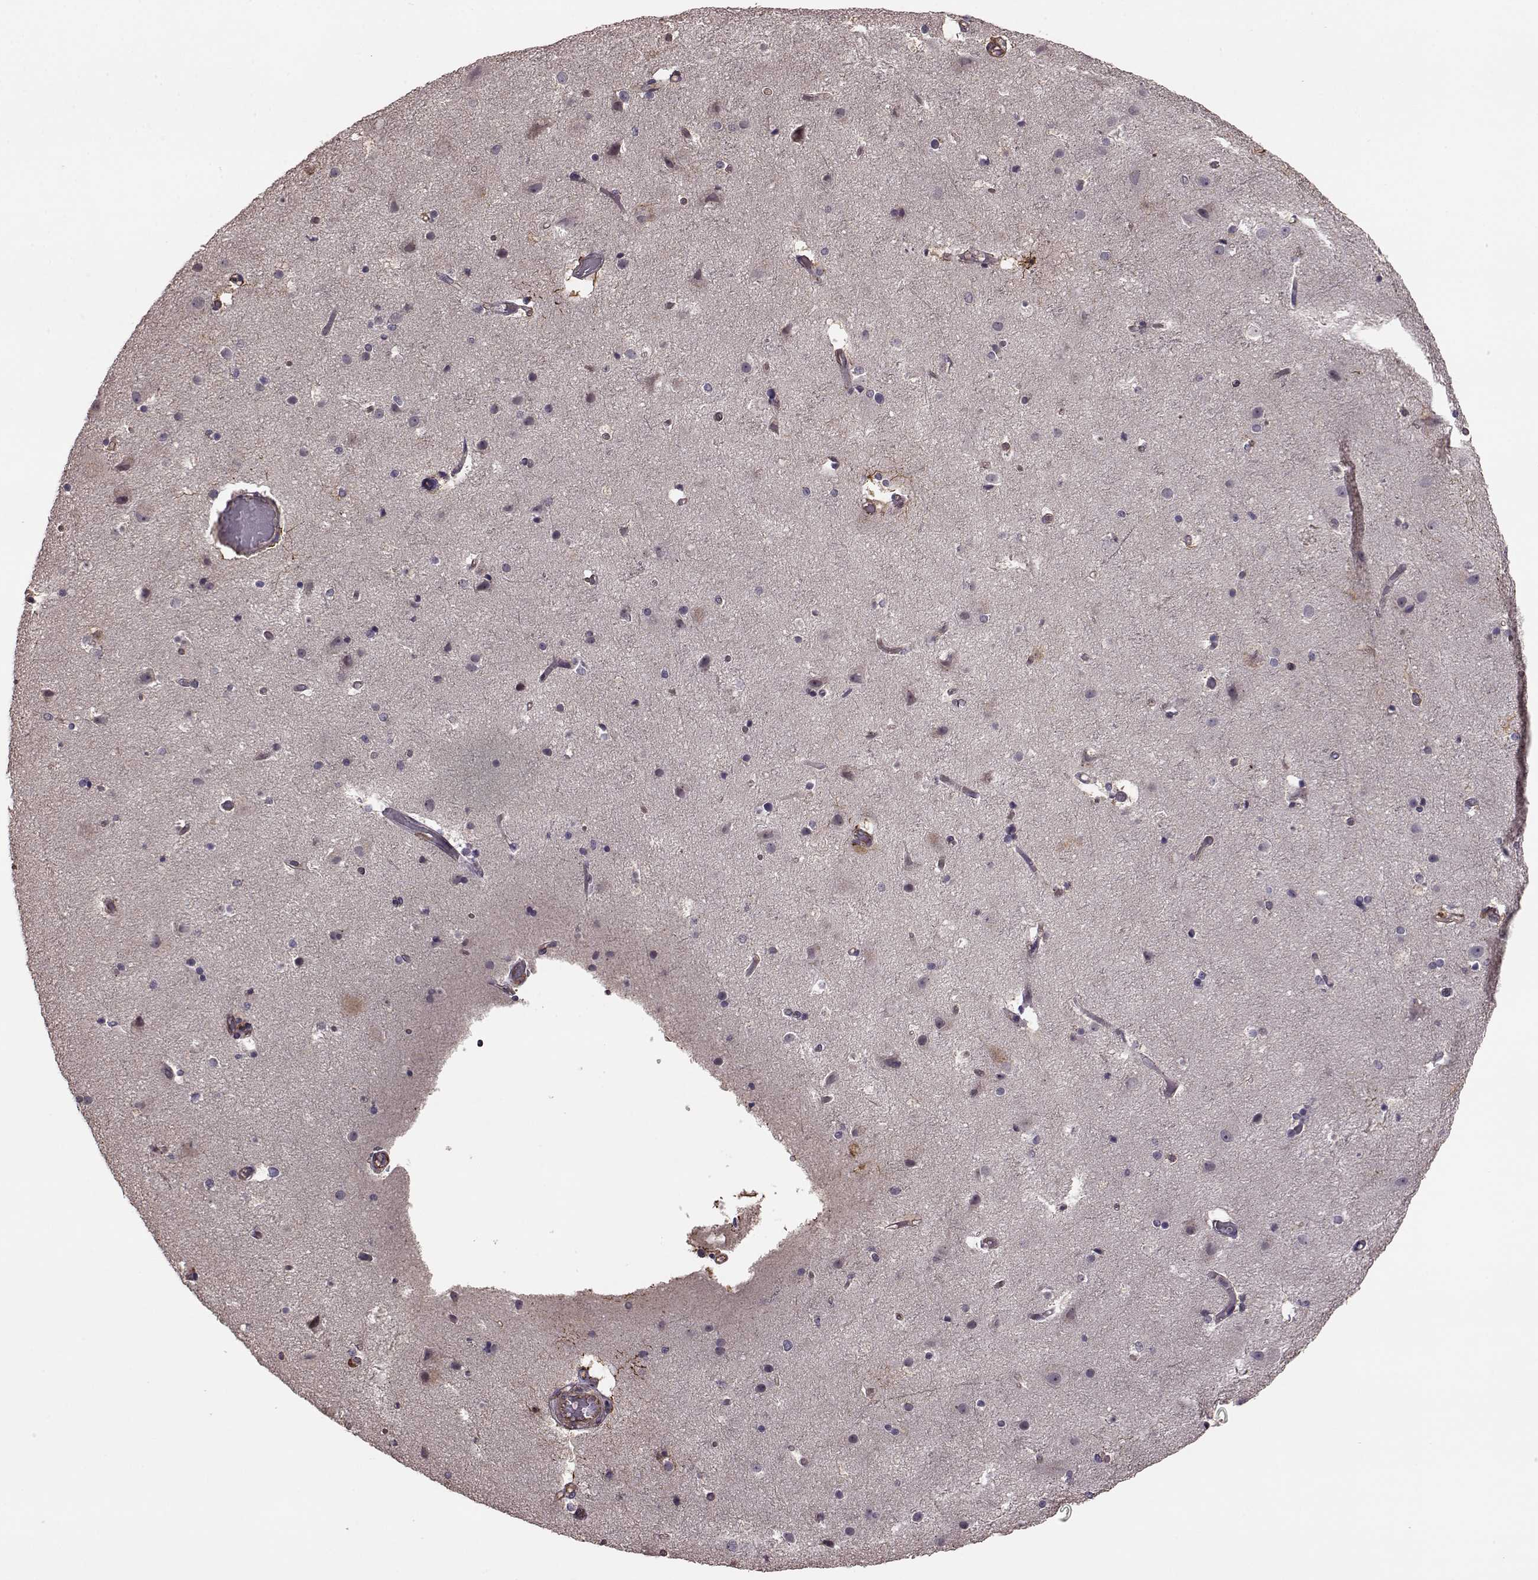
{"staining": {"intensity": "negative", "quantity": "none", "location": "none"}, "tissue": "cerebral cortex", "cell_type": "Endothelial cells", "image_type": "normal", "snomed": [{"axis": "morphology", "description": "Normal tissue, NOS"}, {"axis": "topography", "description": "Cerebral cortex"}], "caption": "The micrograph exhibits no significant staining in endothelial cells of cerebral cortex. Brightfield microscopy of IHC stained with DAB (3,3'-diaminobenzidine) (brown) and hematoxylin (blue), captured at high magnification.", "gene": "NTF3", "patient": {"sex": "female", "age": 52}}